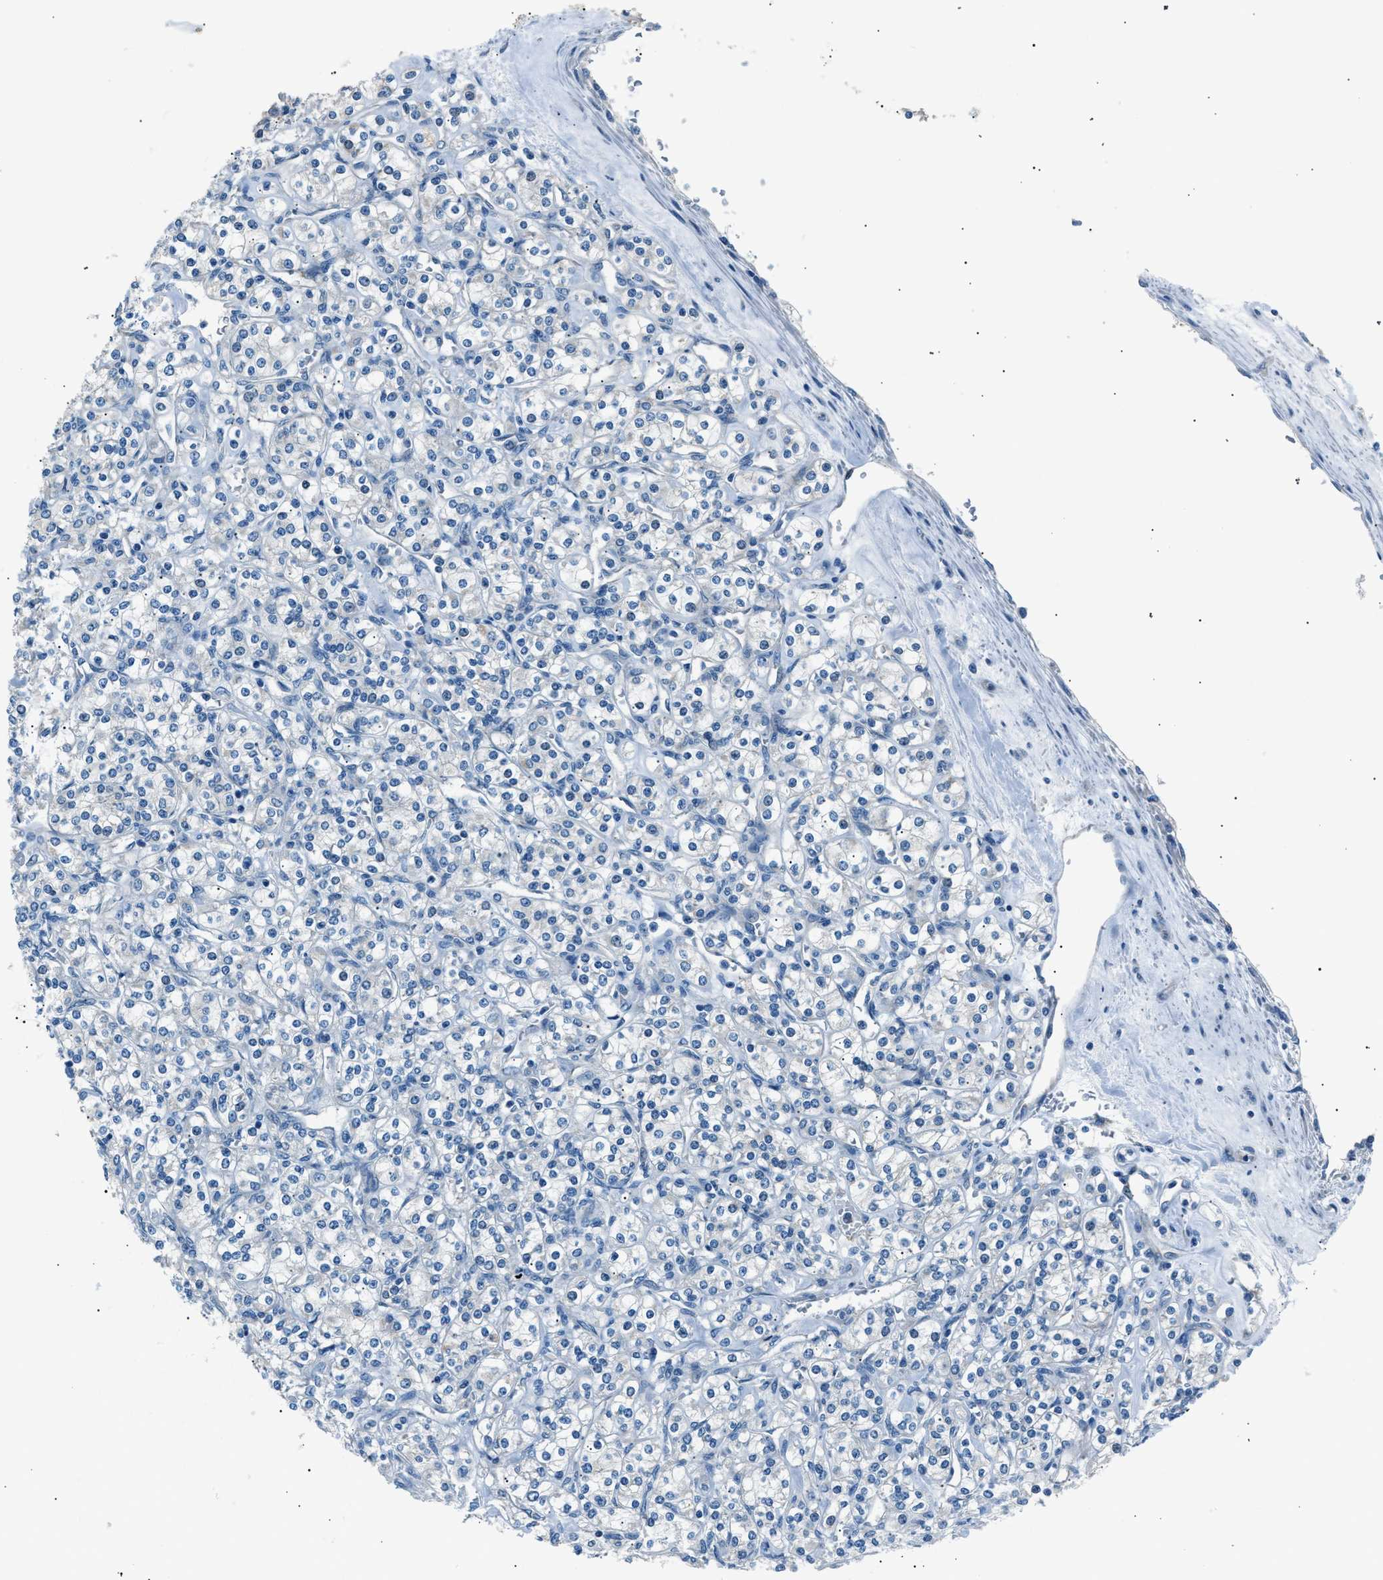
{"staining": {"intensity": "negative", "quantity": "none", "location": "none"}, "tissue": "renal cancer", "cell_type": "Tumor cells", "image_type": "cancer", "snomed": [{"axis": "morphology", "description": "Adenocarcinoma, NOS"}, {"axis": "topography", "description": "Kidney"}], "caption": "An IHC micrograph of renal cancer is shown. There is no staining in tumor cells of renal cancer. (Brightfield microscopy of DAB (3,3'-diaminobenzidine) immunohistochemistry at high magnification).", "gene": "LRRC37B", "patient": {"sex": "male", "age": 77}}